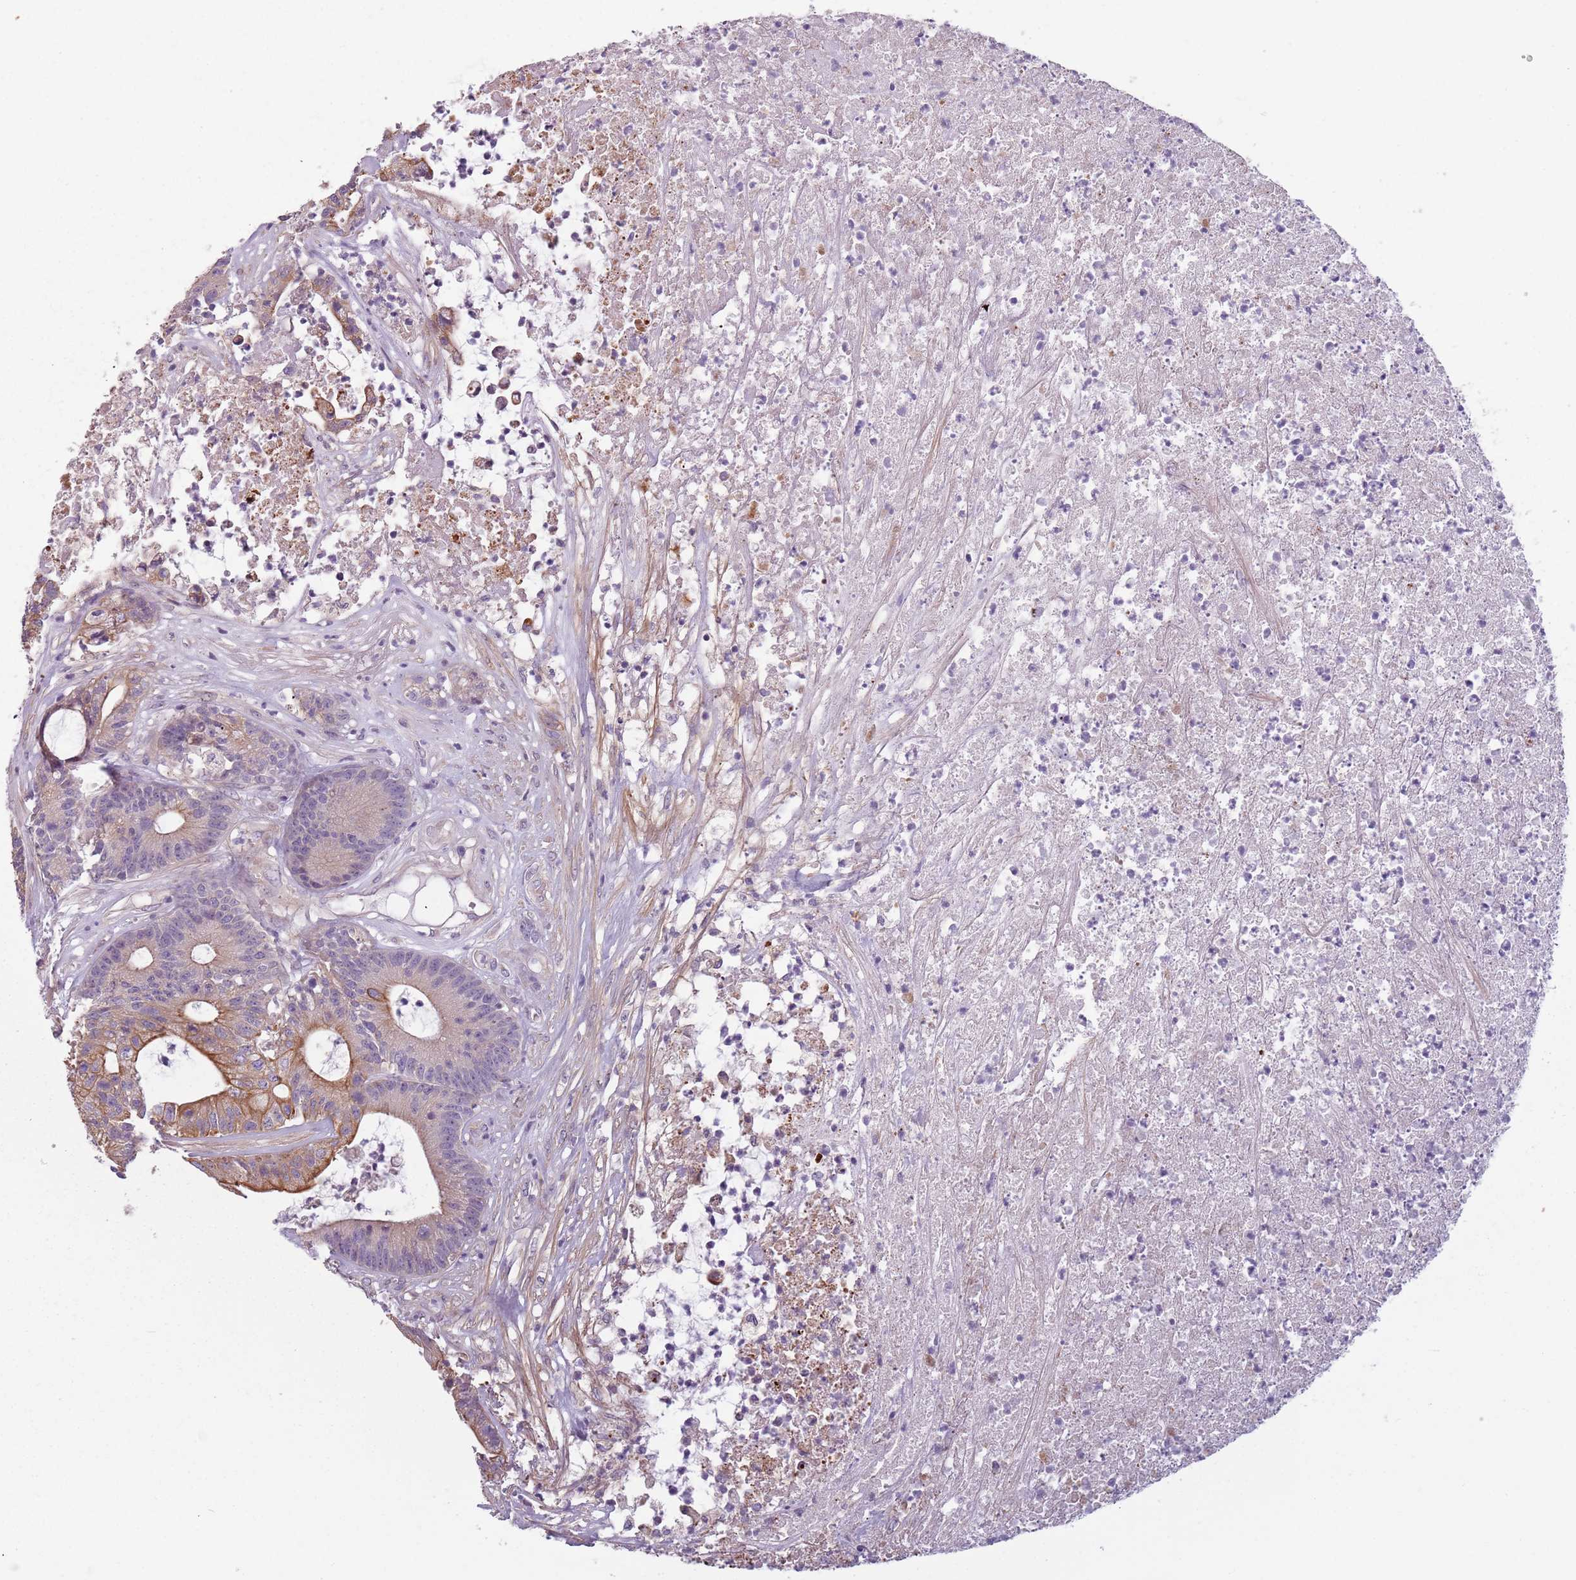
{"staining": {"intensity": "moderate", "quantity": "<25%", "location": "cytoplasmic/membranous"}, "tissue": "colorectal cancer", "cell_type": "Tumor cells", "image_type": "cancer", "snomed": [{"axis": "morphology", "description": "Adenocarcinoma, NOS"}, {"axis": "topography", "description": "Colon"}], "caption": "An IHC image of neoplastic tissue is shown. Protein staining in brown labels moderate cytoplasmic/membranous positivity in colorectal cancer (adenocarcinoma) within tumor cells.", "gene": "TLCD2", "patient": {"sex": "female", "age": 84}}